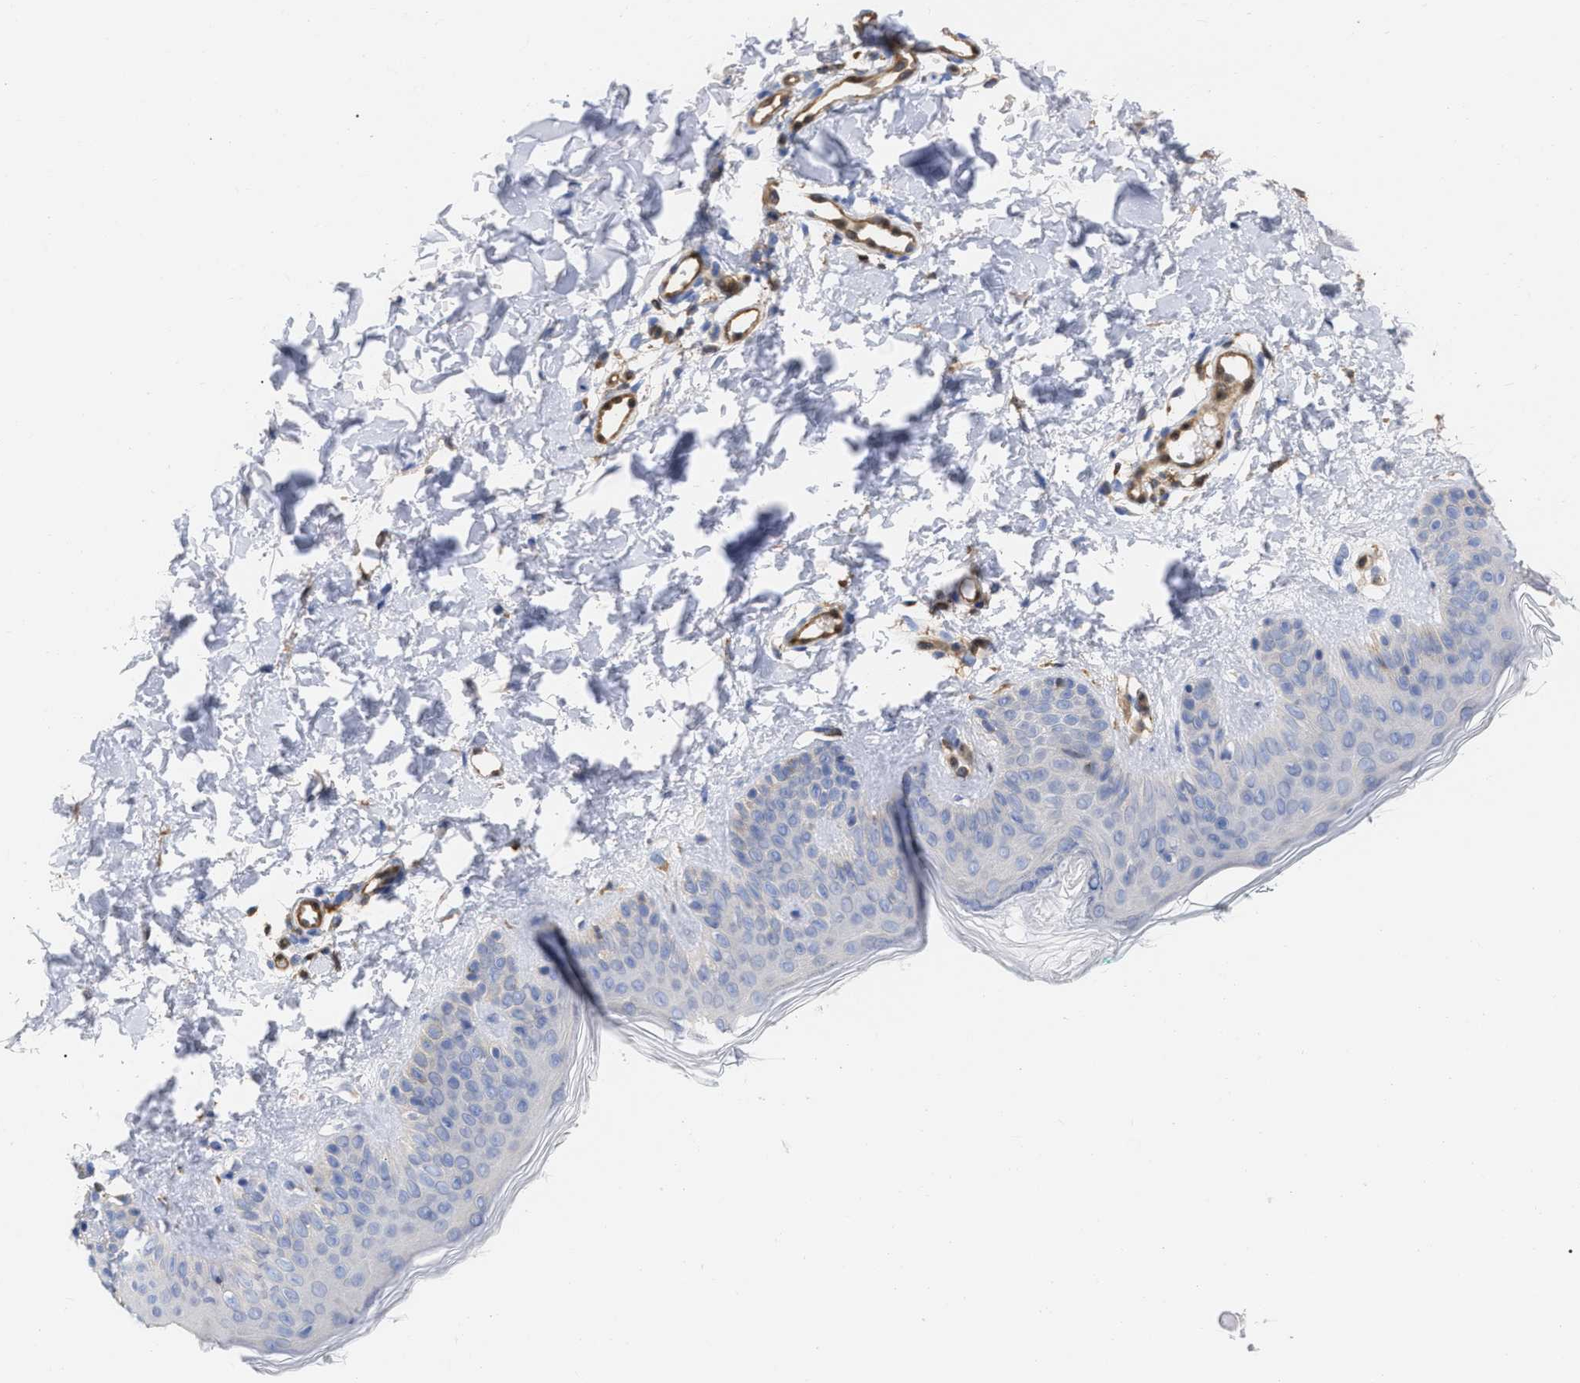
{"staining": {"intensity": "negative", "quantity": "none", "location": "none"}, "tissue": "skin", "cell_type": "Fibroblasts", "image_type": "normal", "snomed": [{"axis": "morphology", "description": "Normal tissue, NOS"}, {"axis": "topography", "description": "Skin"}], "caption": "Fibroblasts show no significant positivity in unremarkable skin. (Brightfield microscopy of DAB (3,3'-diaminobenzidine) immunohistochemistry (IHC) at high magnification).", "gene": "GIMAP4", "patient": {"sex": "male", "age": 30}}